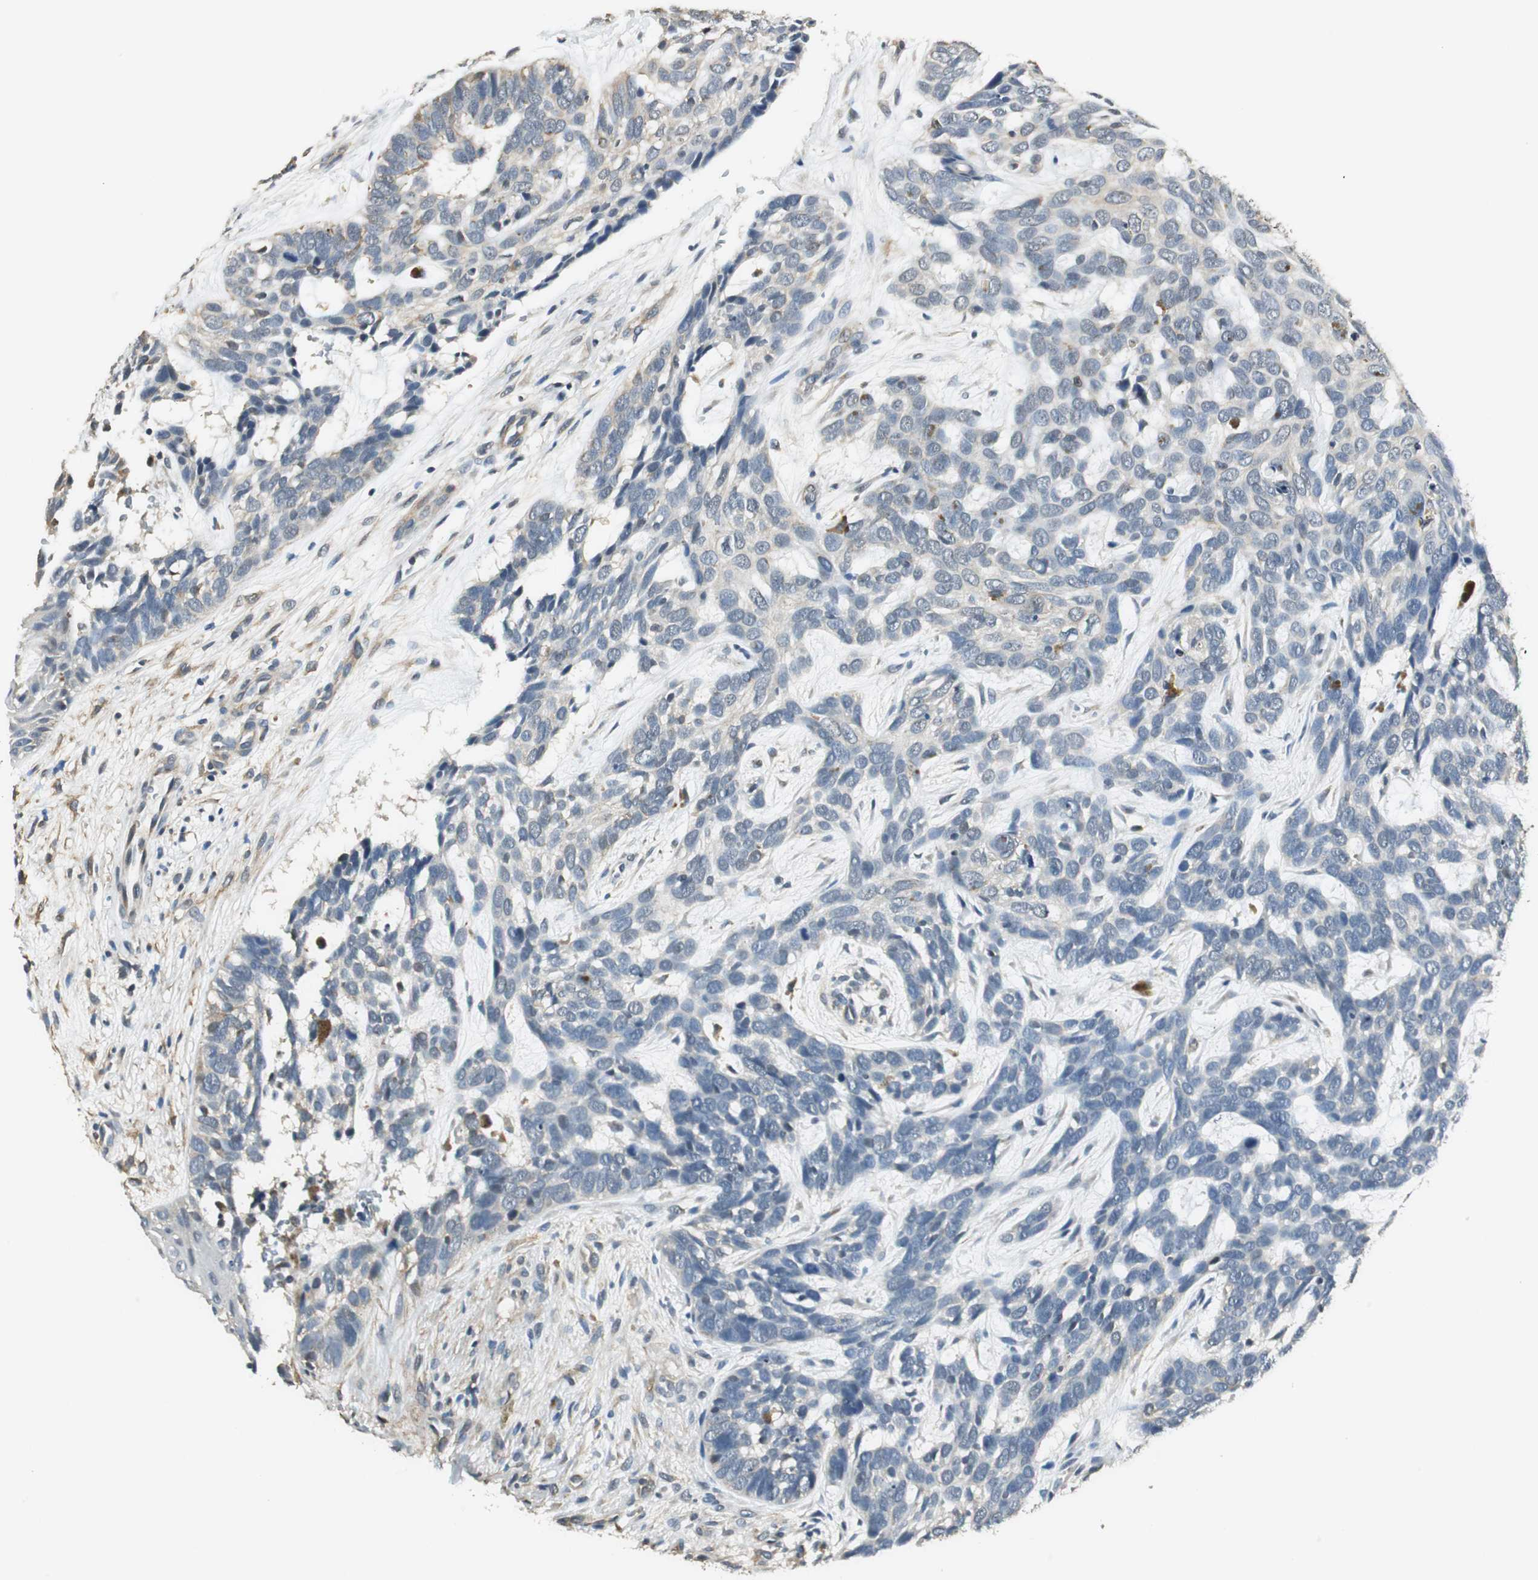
{"staining": {"intensity": "weak", "quantity": "<25%", "location": "cytoplasmic/membranous"}, "tissue": "skin cancer", "cell_type": "Tumor cells", "image_type": "cancer", "snomed": [{"axis": "morphology", "description": "Basal cell carcinoma"}, {"axis": "topography", "description": "Skin"}], "caption": "An immunohistochemistry image of skin cancer (basal cell carcinoma) is shown. There is no staining in tumor cells of skin cancer (basal cell carcinoma). (DAB immunohistochemistry with hematoxylin counter stain).", "gene": "PSMB4", "patient": {"sex": "male", "age": 87}}